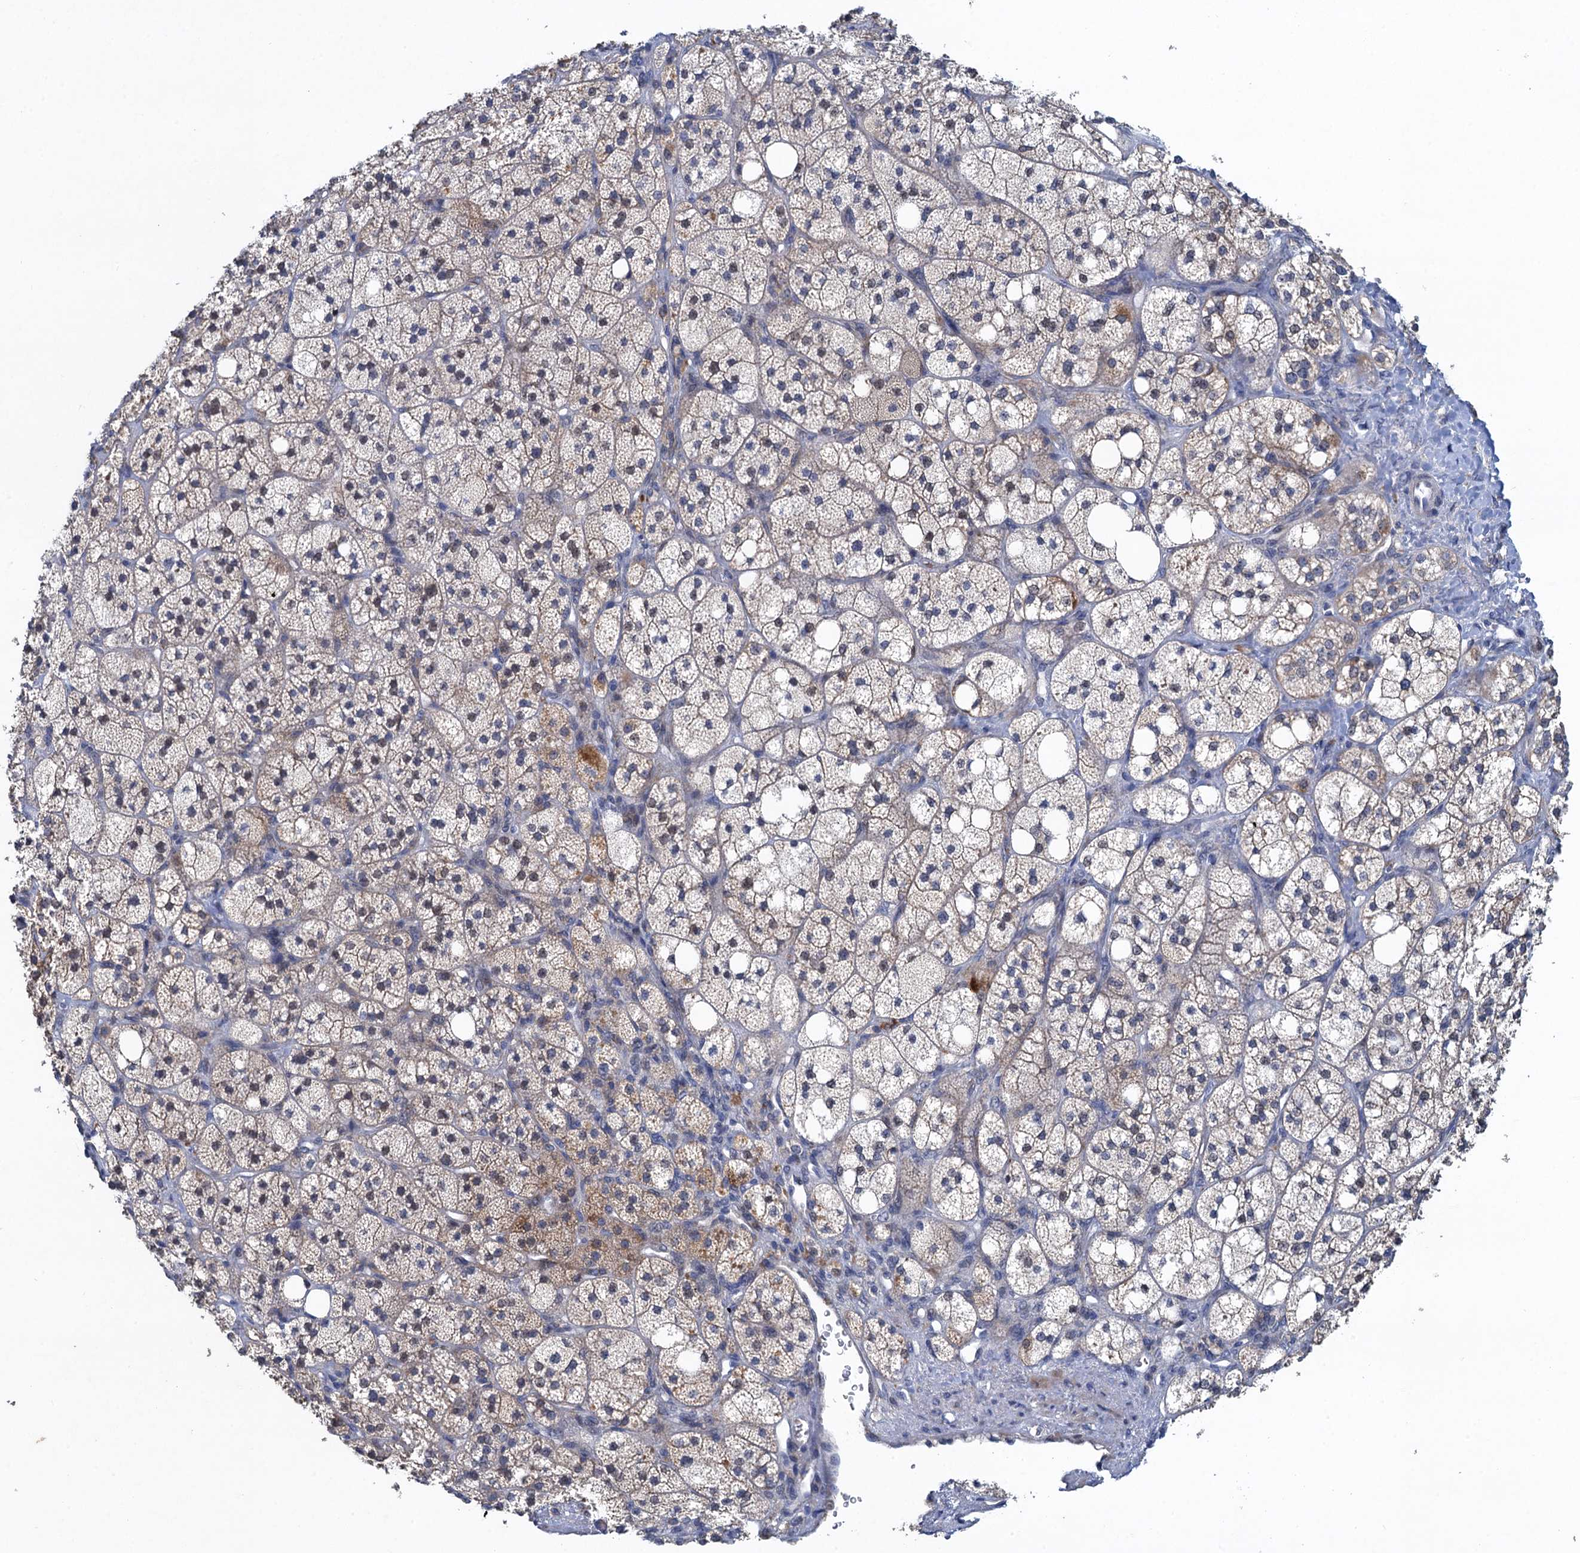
{"staining": {"intensity": "moderate", "quantity": "25%-75%", "location": "cytoplasmic/membranous"}, "tissue": "adrenal gland", "cell_type": "Glandular cells", "image_type": "normal", "snomed": [{"axis": "morphology", "description": "Normal tissue, NOS"}, {"axis": "topography", "description": "Adrenal gland"}], "caption": "Immunohistochemistry (IHC) photomicrograph of unremarkable adrenal gland: adrenal gland stained using immunohistochemistry (IHC) reveals medium levels of moderate protein expression localized specifically in the cytoplasmic/membranous of glandular cells, appearing as a cytoplasmic/membranous brown color.", "gene": "ATOSA", "patient": {"sex": "male", "age": 61}}